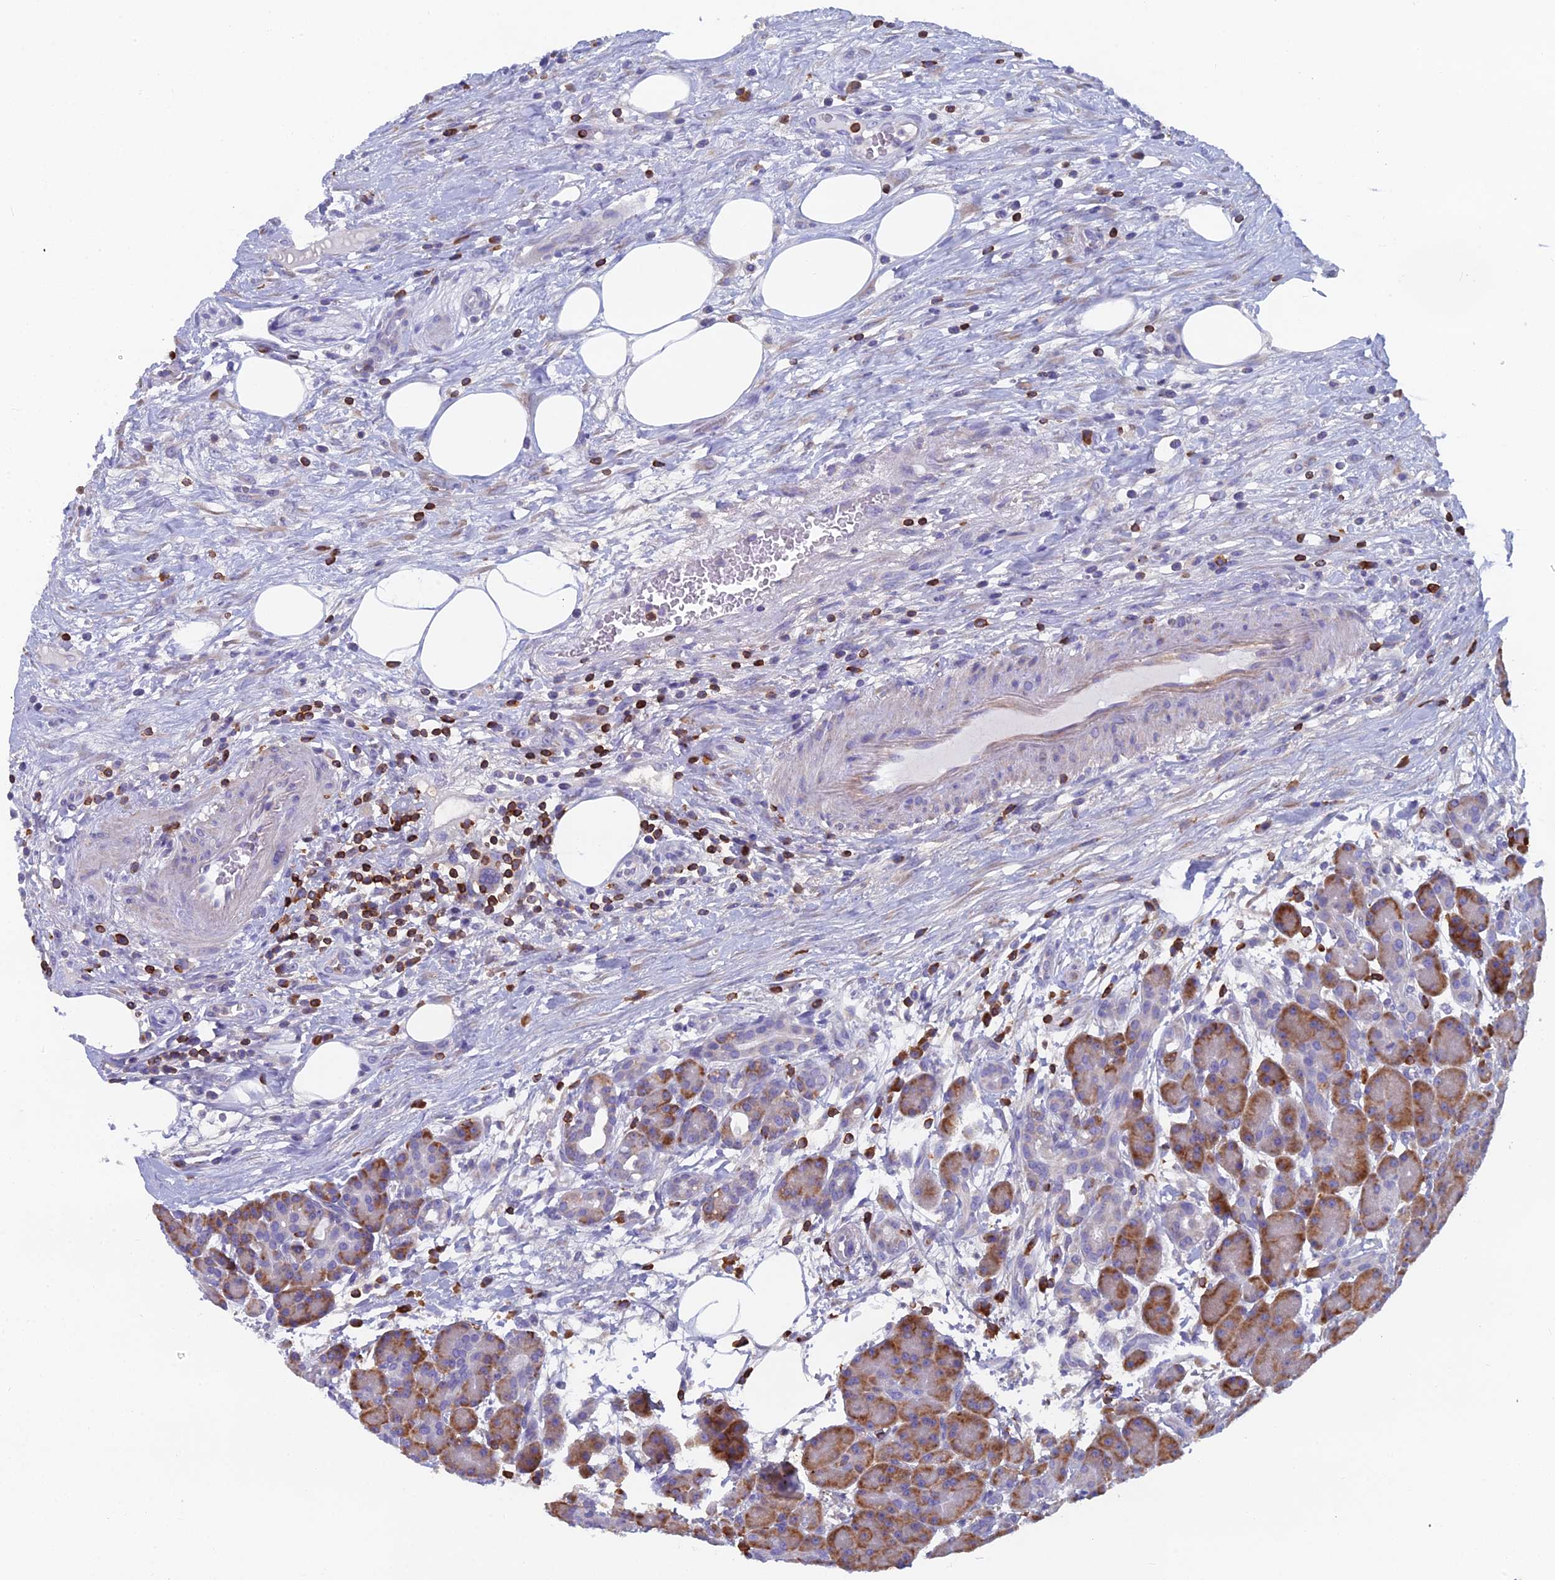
{"staining": {"intensity": "strong", "quantity": ">75%", "location": "cytoplasmic/membranous"}, "tissue": "pancreas", "cell_type": "Exocrine glandular cells", "image_type": "normal", "snomed": [{"axis": "morphology", "description": "Normal tissue, NOS"}, {"axis": "topography", "description": "Pancreas"}], "caption": "Immunohistochemistry staining of normal pancreas, which displays high levels of strong cytoplasmic/membranous expression in approximately >75% of exocrine glandular cells indicating strong cytoplasmic/membranous protein positivity. The staining was performed using DAB (brown) for protein detection and nuclei were counterstained in hematoxylin (blue).", "gene": "ABI3BP", "patient": {"sex": "male", "age": 63}}